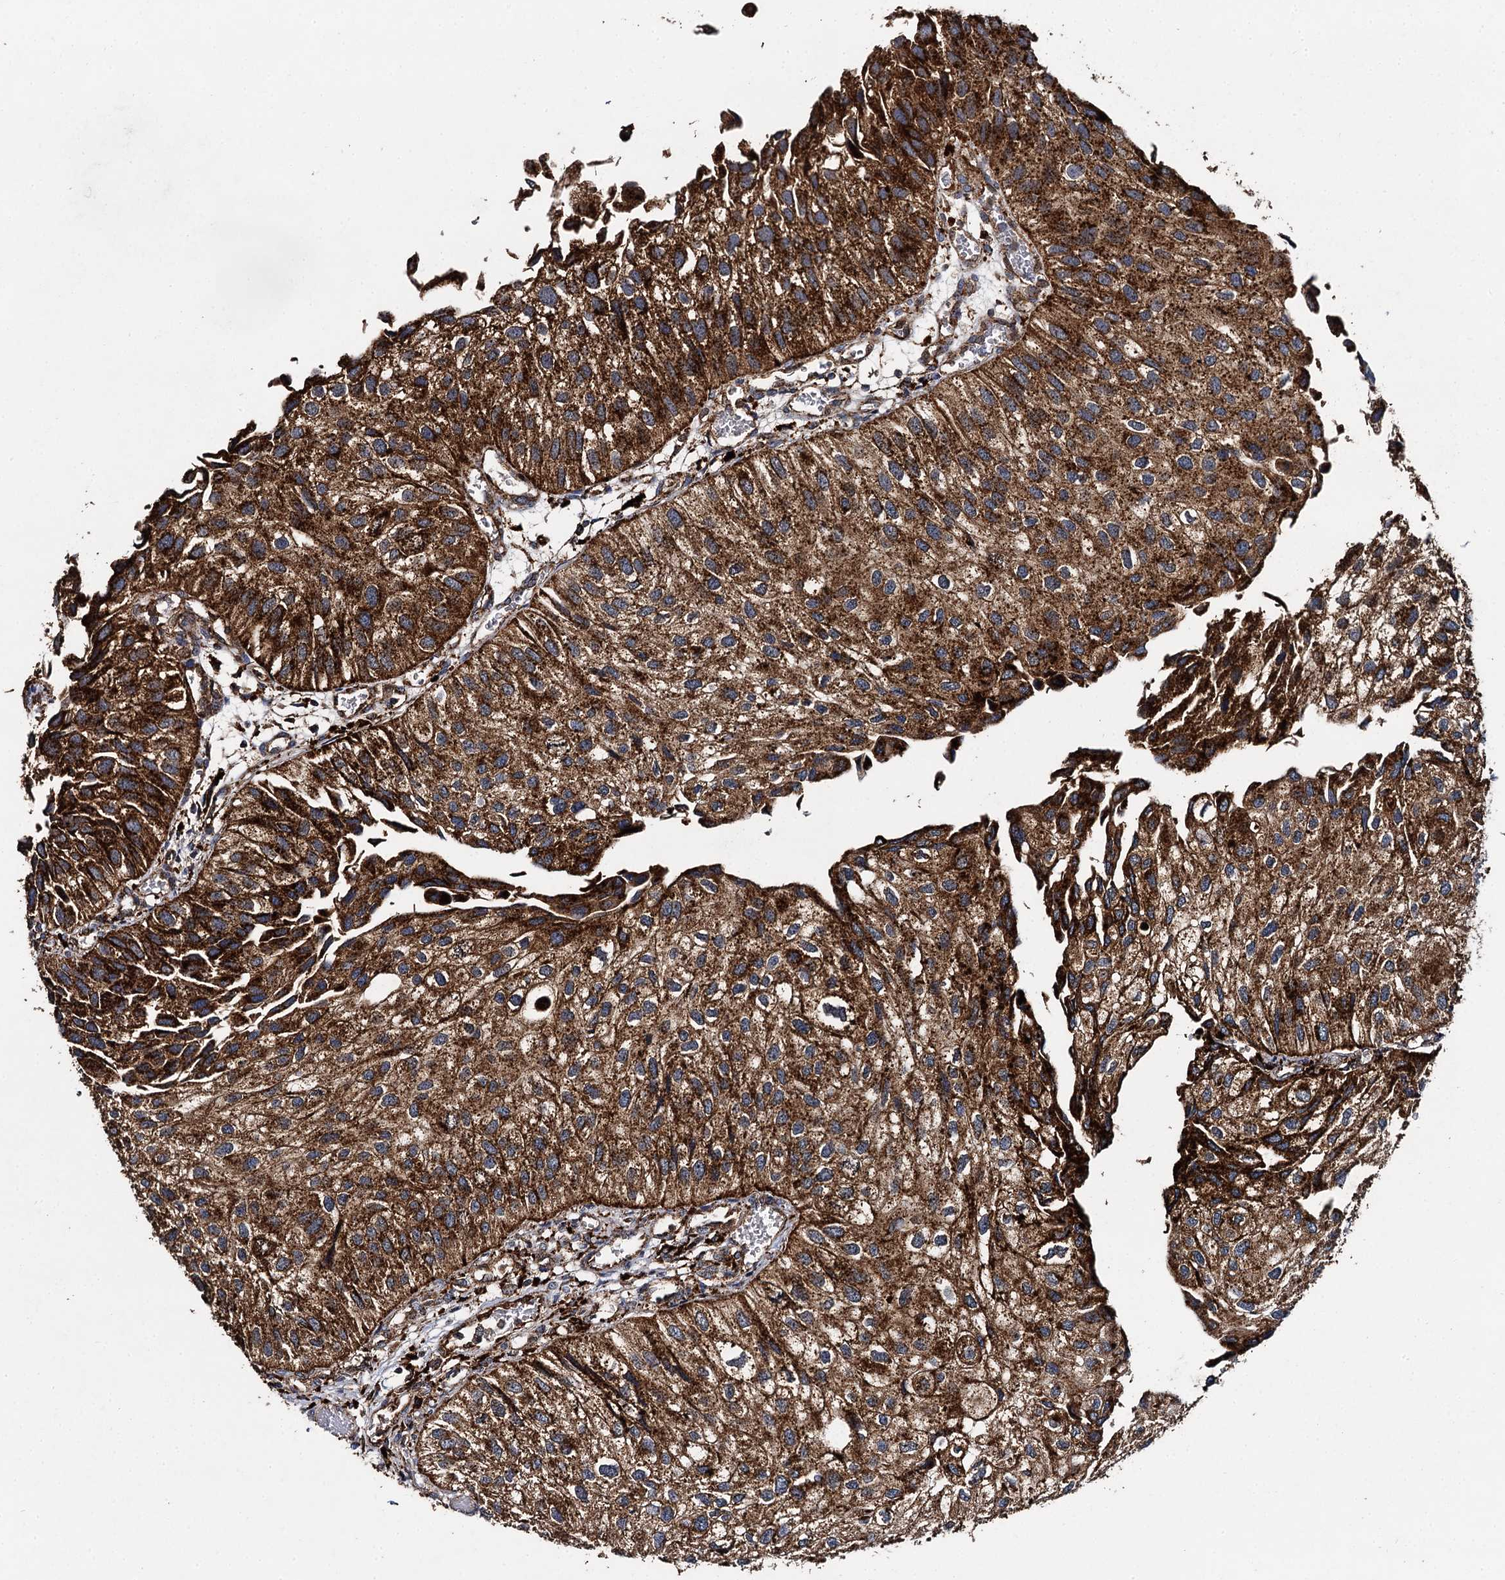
{"staining": {"intensity": "strong", "quantity": ">75%", "location": "cytoplasmic/membranous"}, "tissue": "urothelial cancer", "cell_type": "Tumor cells", "image_type": "cancer", "snomed": [{"axis": "morphology", "description": "Urothelial carcinoma, Low grade"}, {"axis": "topography", "description": "Urinary bladder"}], "caption": "Protein staining by immunohistochemistry (IHC) shows strong cytoplasmic/membranous positivity in approximately >75% of tumor cells in urothelial cancer.", "gene": "GBA1", "patient": {"sex": "female", "age": 89}}